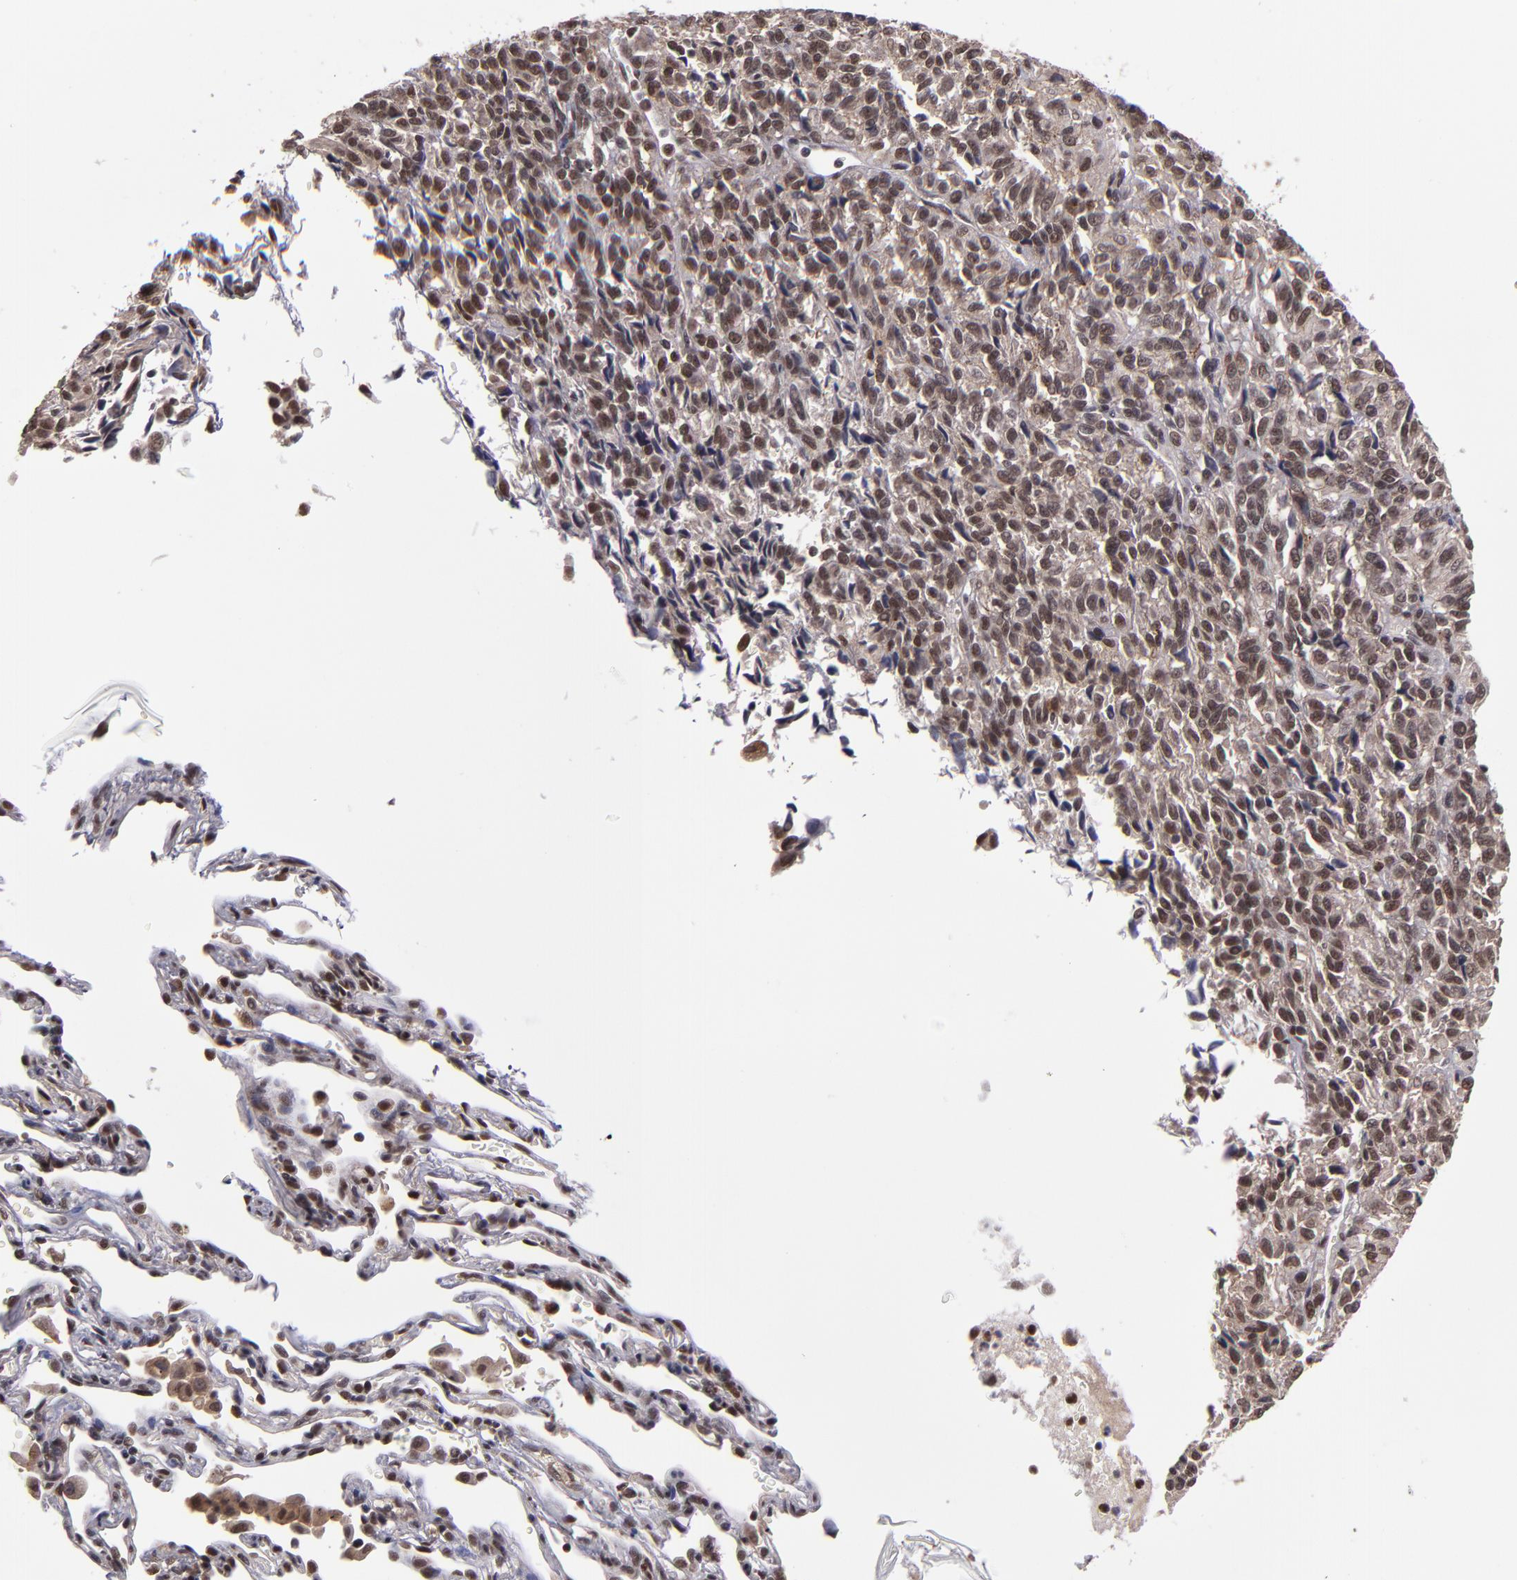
{"staining": {"intensity": "moderate", "quantity": "25%-75%", "location": "nuclear"}, "tissue": "melanoma", "cell_type": "Tumor cells", "image_type": "cancer", "snomed": [{"axis": "morphology", "description": "Malignant melanoma, Metastatic site"}, {"axis": "topography", "description": "Lung"}], "caption": "There is medium levels of moderate nuclear positivity in tumor cells of malignant melanoma (metastatic site), as demonstrated by immunohistochemical staining (brown color).", "gene": "EP300", "patient": {"sex": "male", "age": 64}}